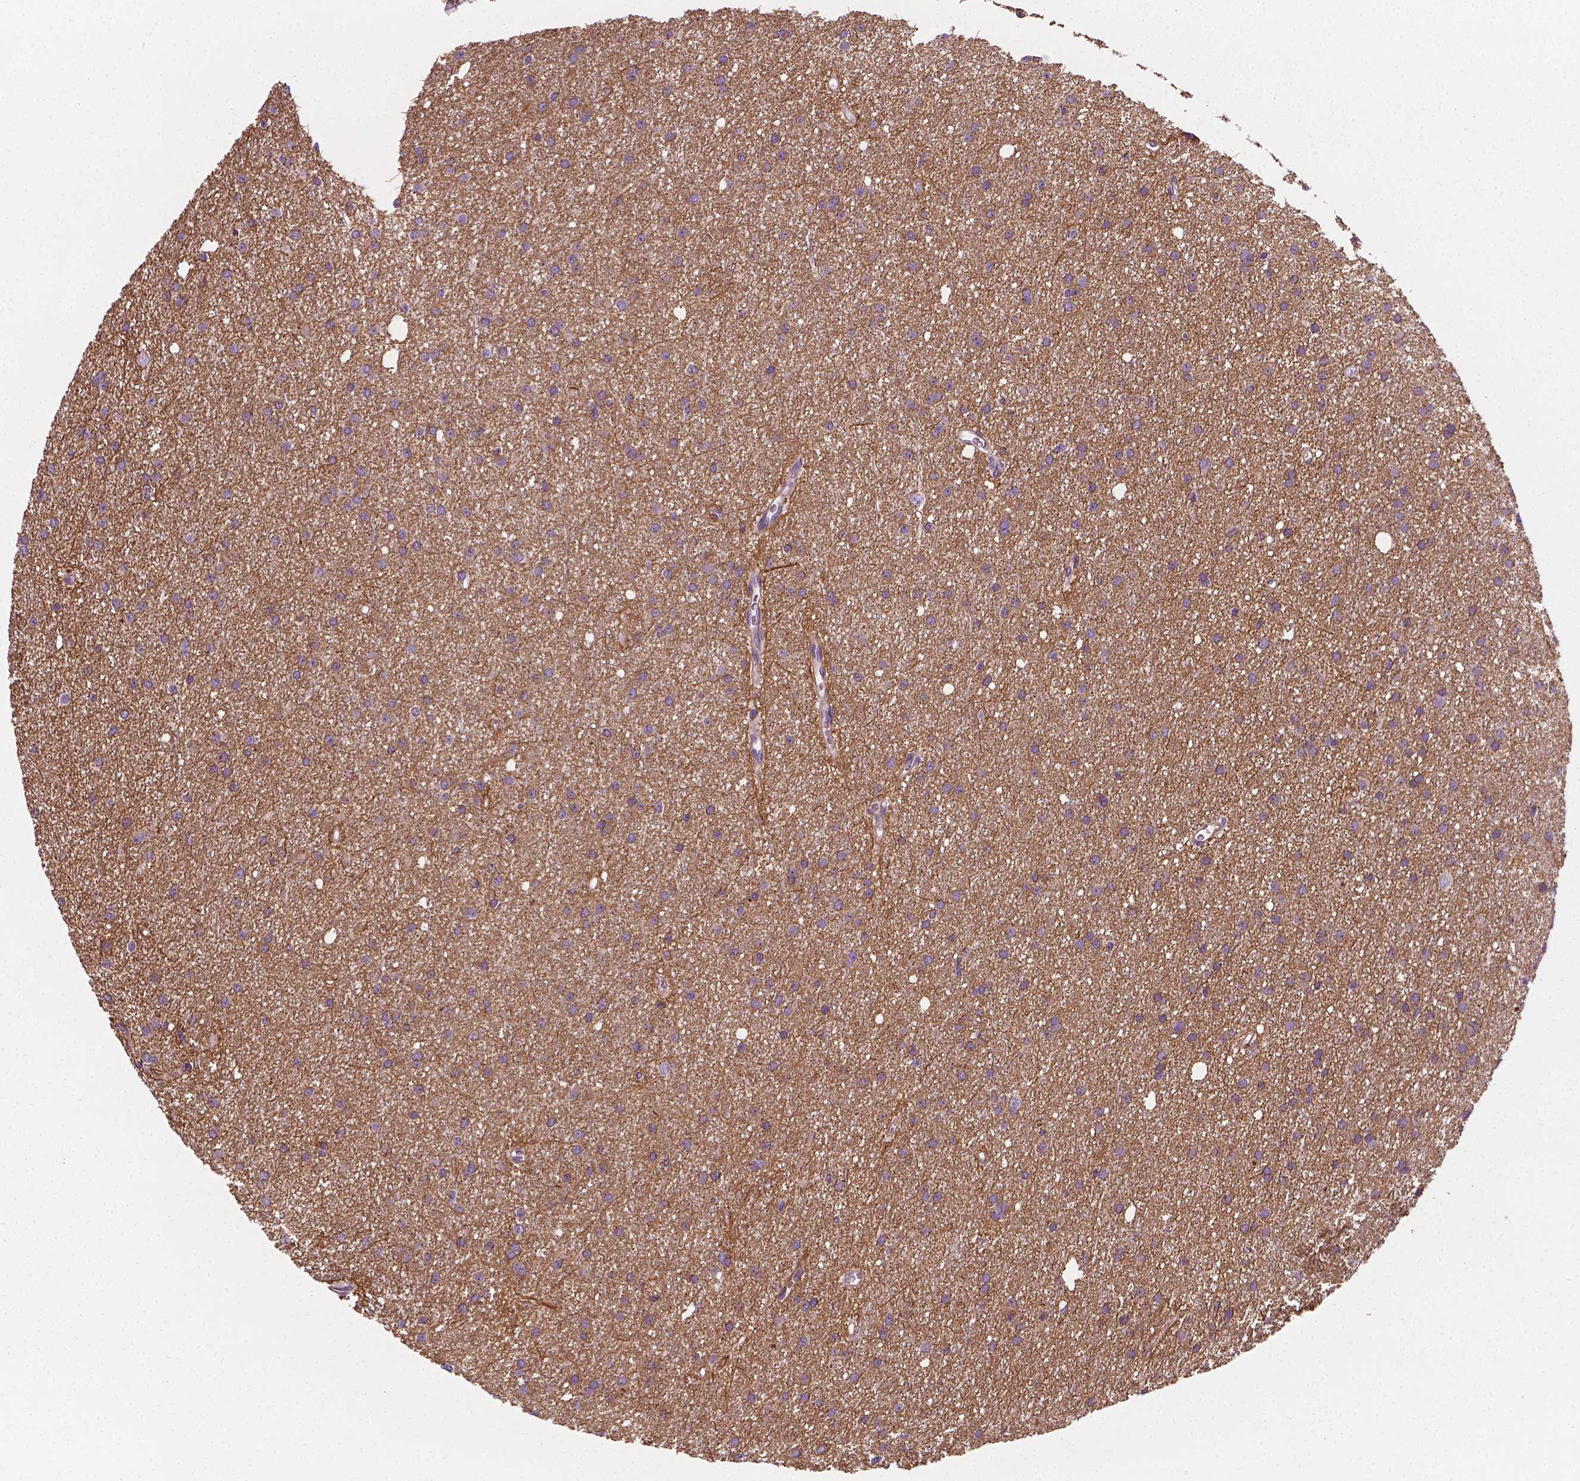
{"staining": {"intensity": "negative", "quantity": "none", "location": "none"}, "tissue": "glioma", "cell_type": "Tumor cells", "image_type": "cancer", "snomed": [{"axis": "morphology", "description": "Glioma, malignant, Low grade"}, {"axis": "topography", "description": "Brain"}], "caption": "This is a histopathology image of immunohistochemistry staining of glioma, which shows no expression in tumor cells.", "gene": "PTX3", "patient": {"sex": "male", "age": 27}}